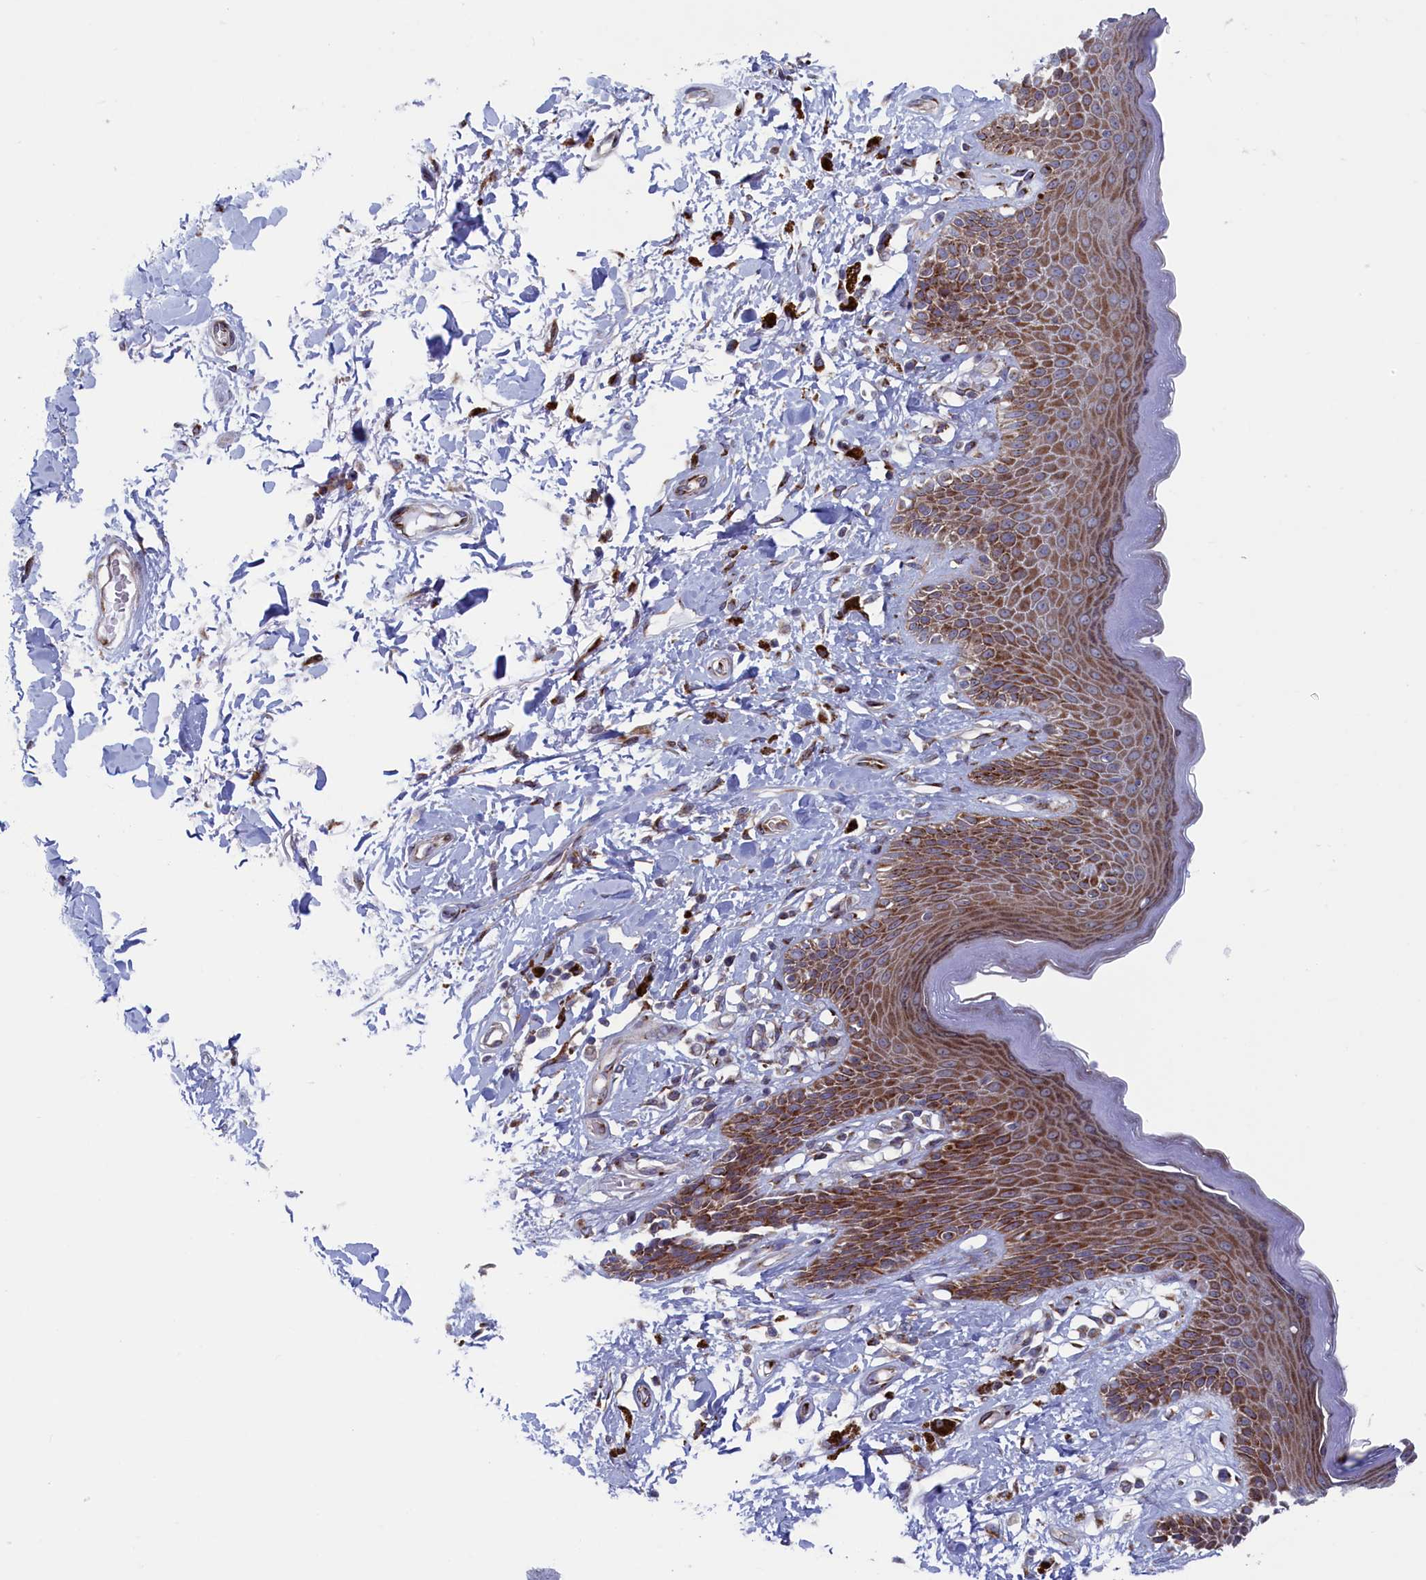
{"staining": {"intensity": "moderate", "quantity": ">75%", "location": "cytoplasmic/membranous"}, "tissue": "skin", "cell_type": "Epidermal cells", "image_type": "normal", "snomed": [{"axis": "morphology", "description": "Normal tissue, NOS"}, {"axis": "topography", "description": "Anal"}], "caption": "Immunohistochemistry (IHC) (DAB) staining of benign skin demonstrates moderate cytoplasmic/membranous protein expression in about >75% of epidermal cells.", "gene": "MTFMT", "patient": {"sex": "female", "age": 78}}